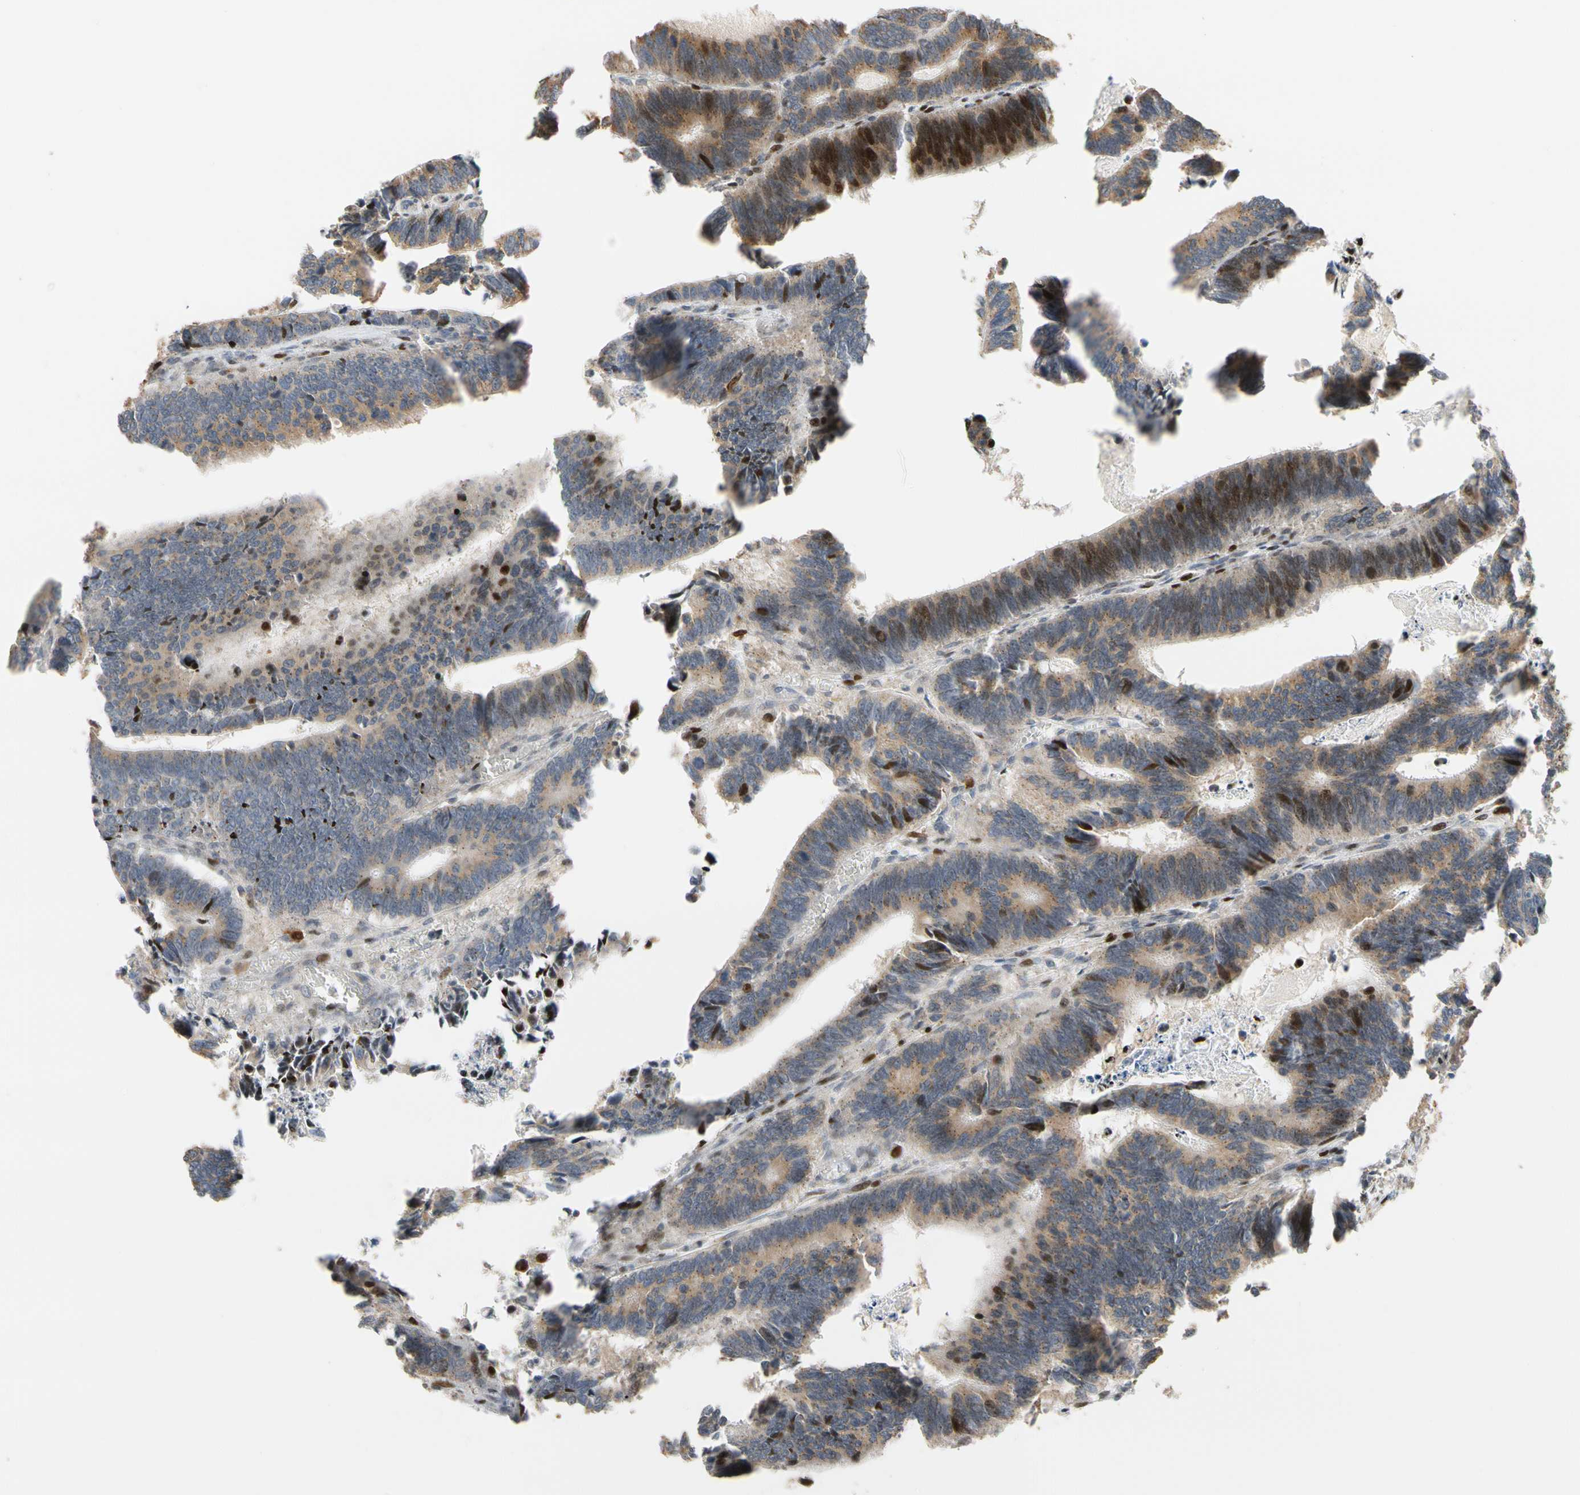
{"staining": {"intensity": "strong", "quantity": "<25%", "location": "nuclear"}, "tissue": "colorectal cancer", "cell_type": "Tumor cells", "image_type": "cancer", "snomed": [{"axis": "morphology", "description": "Adenocarcinoma, NOS"}, {"axis": "topography", "description": "Colon"}], "caption": "A brown stain labels strong nuclear expression of a protein in human colorectal cancer tumor cells.", "gene": "IP6K2", "patient": {"sex": "male", "age": 72}}